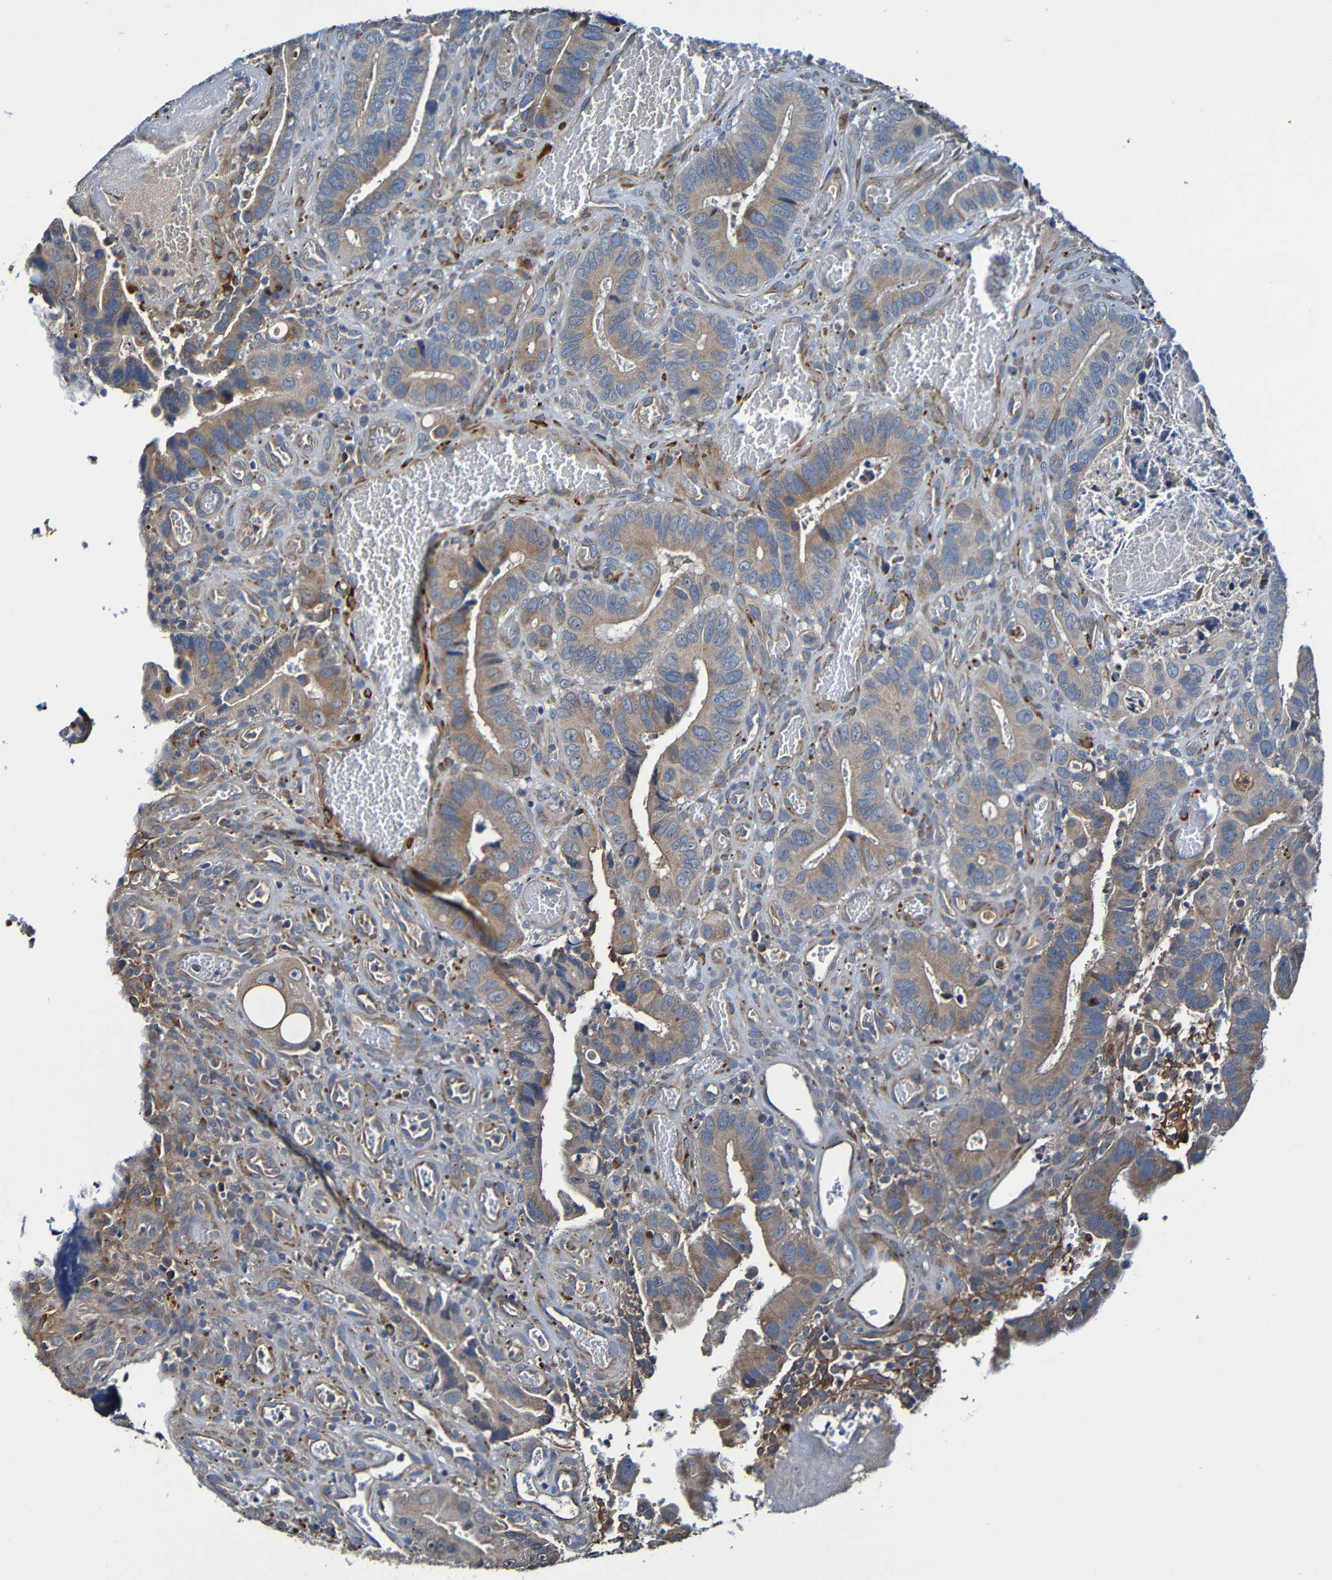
{"staining": {"intensity": "moderate", "quantity": ">75%", "location": "cytoplasmic/membranous"}, "tissue": "colorectal cancer", "cell_type": "Tumor cells", "image_type": "cancer", "snomed": [{"axis": "morphology", "description": "Adenocarcinoma, NOS"}, {"axis": "topography", "description": "Colon"}], "caption": "Protein staining reveals moderate cytoplasmic/membranous staining in approximately >75% of tumor cells in adenocarcinoma (colorectal).", "gene": "ADAM15", "patient": {"sex": "male", "age": 72}}